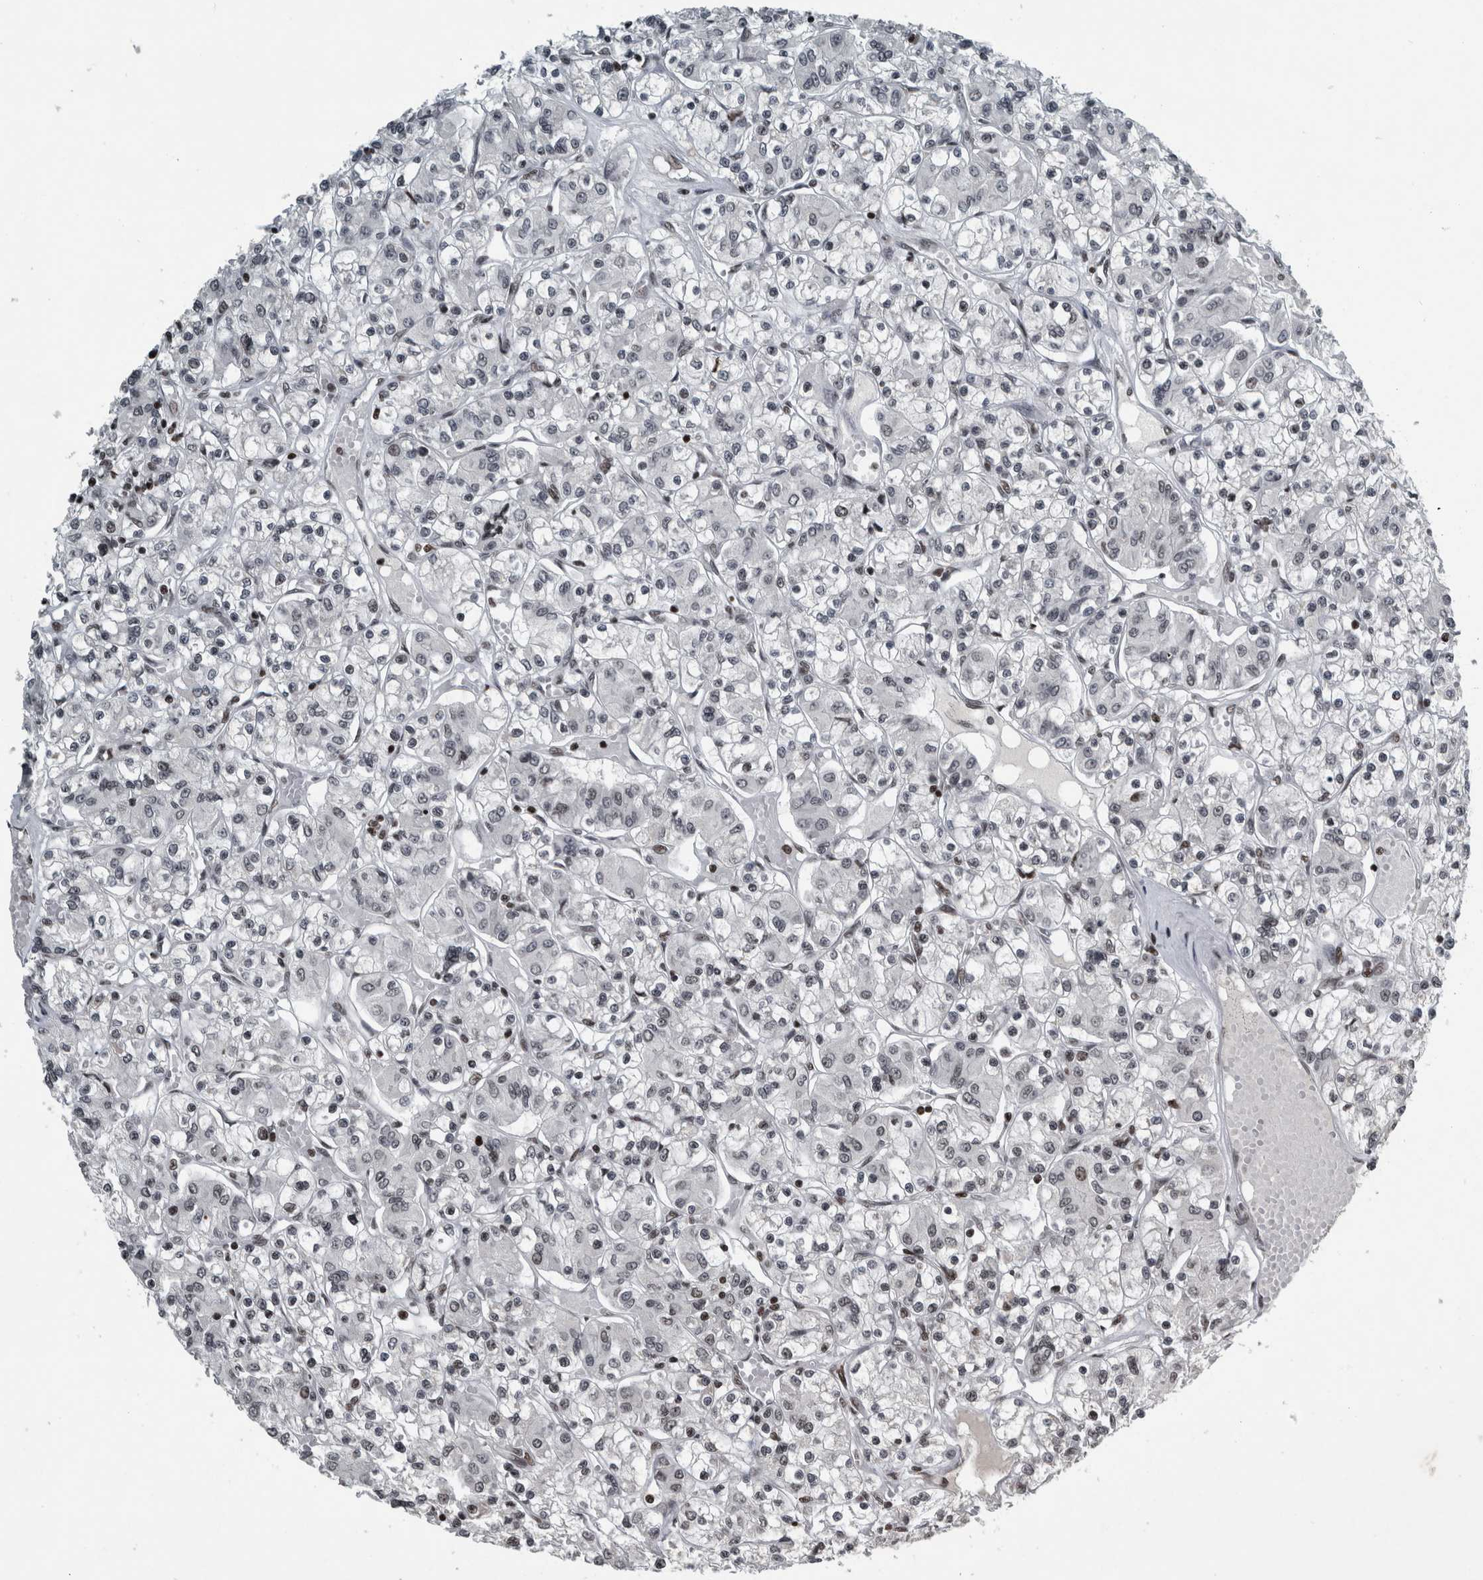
{"staining": {"intensity": "weak", "quantity": "25%-75%", "location": "nuclear"}, "tissue": "renal cancer", "cell_type": "Tumor cells", "image_type": "cancer", "snomed": [{"axis": "morphology", "description": "Adenocarcinoma, NOS"}, {"axis": "topography", "description": "Kidney"}], "caption": "Immunohistochemistry photomicrograph of neoplastic tissue: renal cancer (adenocarcinoma) stained using immunohistochemistry exhibits low levels of weak protein expression localized specifically in the nuclear of tumor cells, appearing as a nuclear brown color.", "gene": "UNC50", "patient": {"sex": "female", "age": 59}}